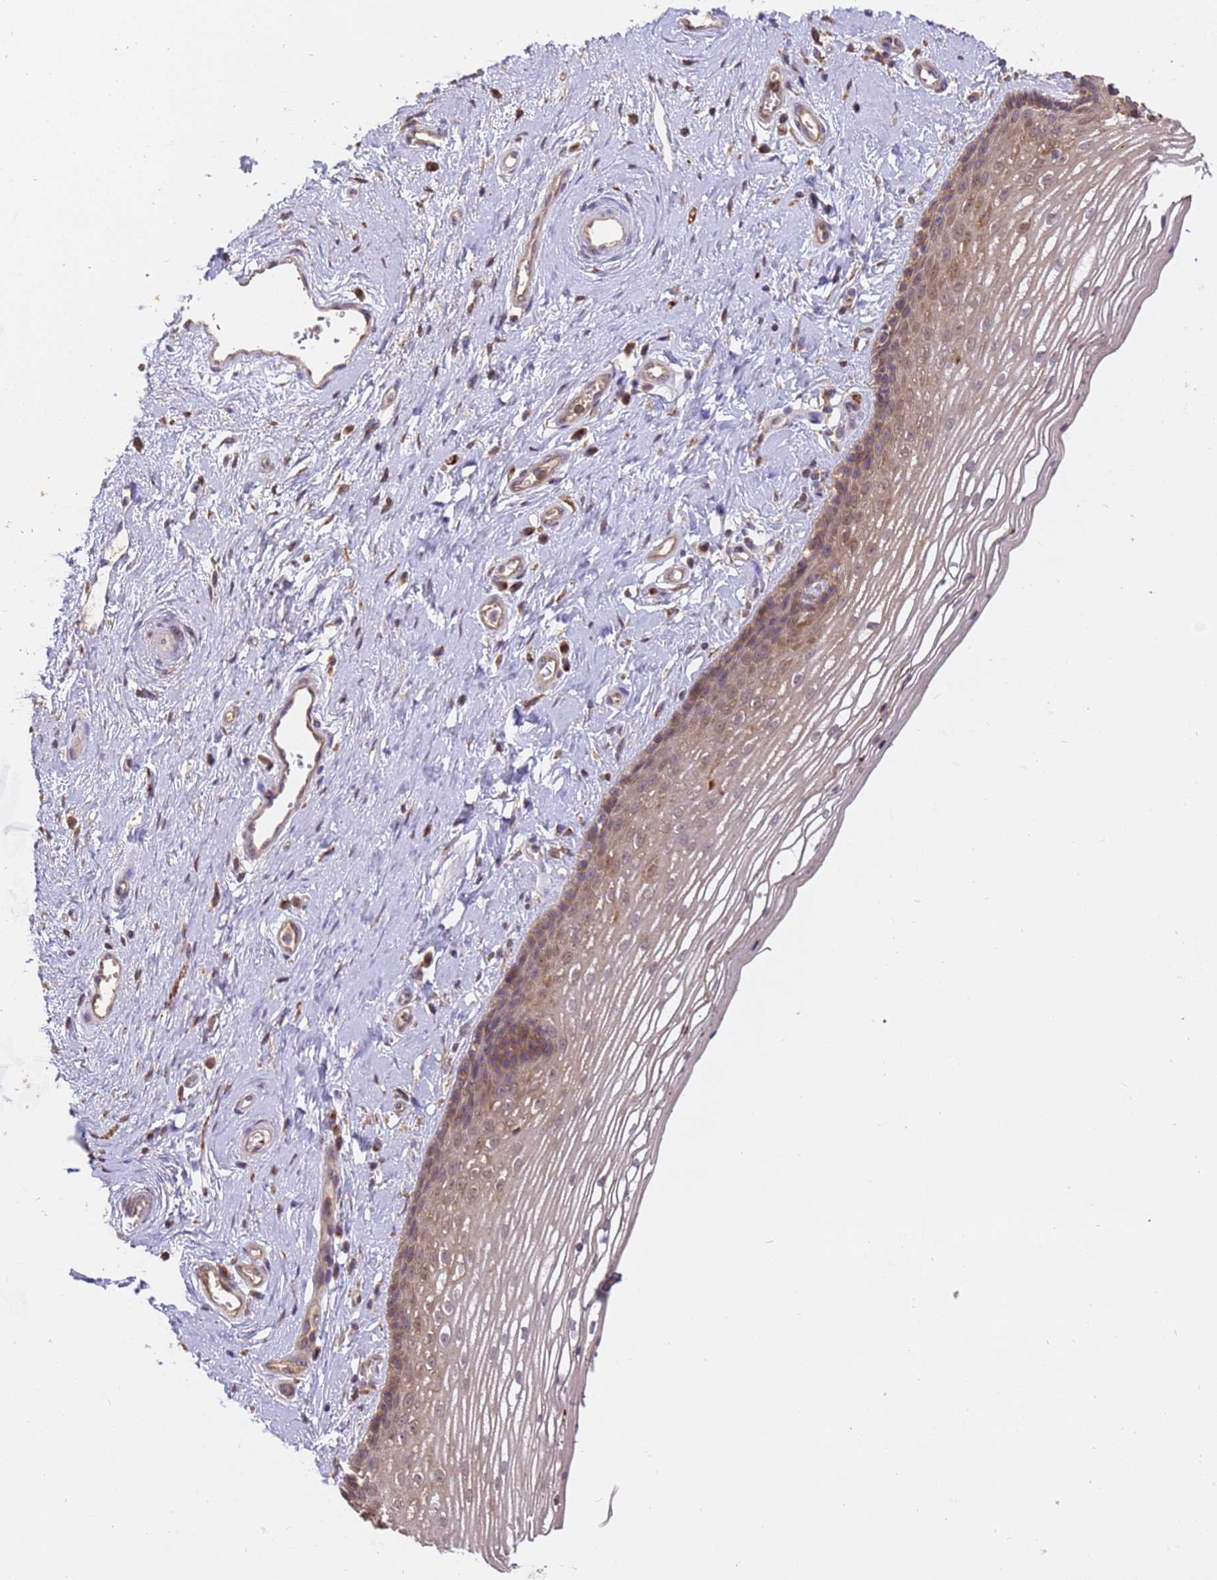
{"staining": {"intensity": "moderate", "quantity": "25%-75%", "location": "cytoplasmic/membranous"}, "tissue": "vagina", "cell_type": "Squamous epithelial cells", "image_type": "normal", "snomed": [{"axis": "morphology", "description": "Normal tissue, NOS"}, {"axis": "topography", "description": "Vagina"}], "caption": "Protein expression analysis of unremarkable vagina displays moderate cytoplasmic/membranous staining in about 25%-75% of squamous epithelial cells.", "gene": "M6PR", "patient": {"sex": "female", "age": 46}}